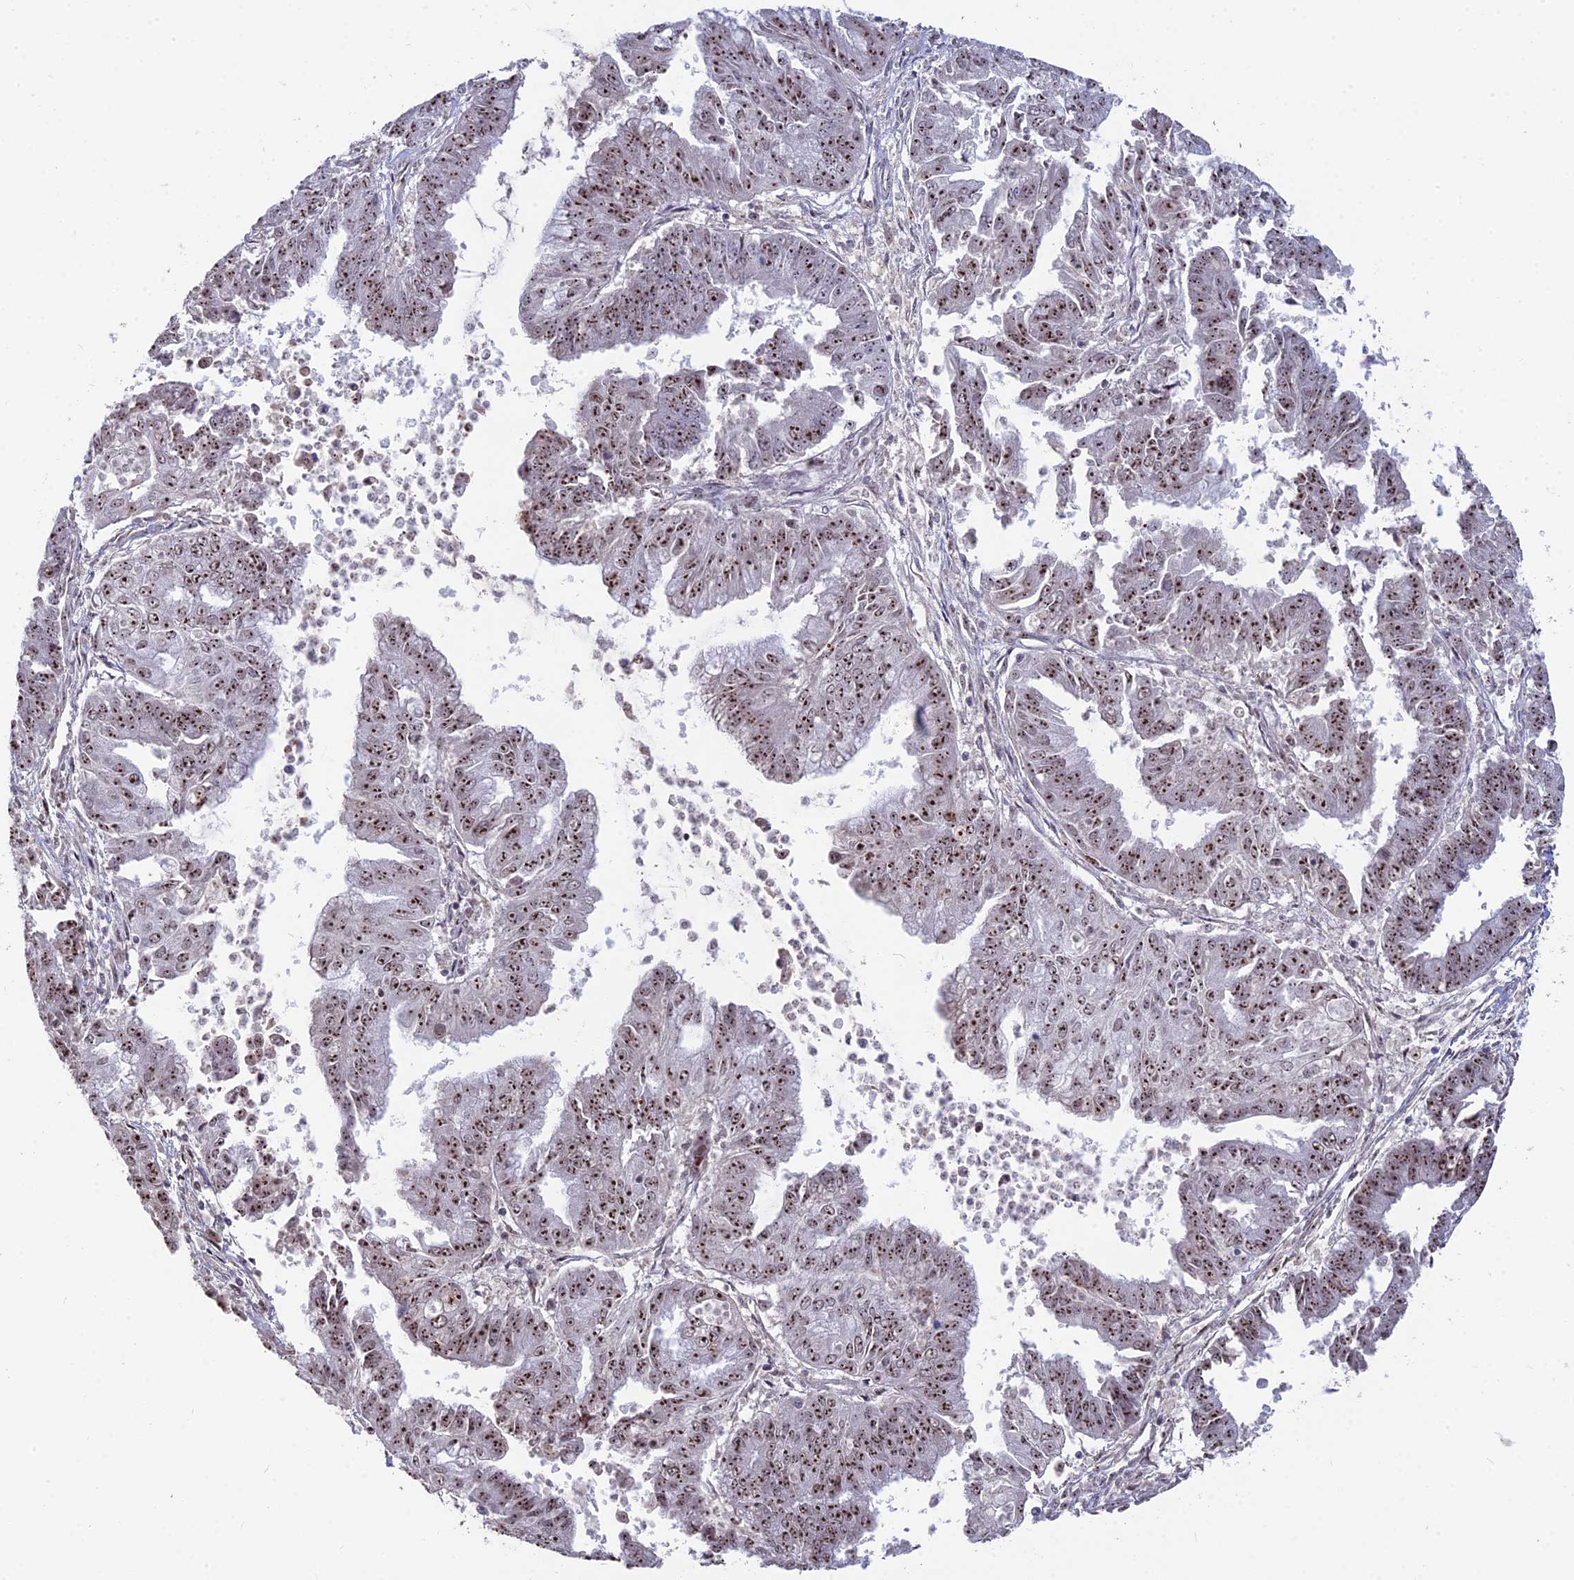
{"staining": {"intensity": "strong", "quantity": ">75%", "location": "nuclear"}, "tissue": "endometrial cancer", "cell_type": "Tumor cells", "image_type": "cancer", "snomed": [{"axis": "morphology", "description": "Adenocarcinoma, NOS"}, {"axis": "topography", "description": "Endometrium"}], "caption": "Protein analysis of endometrial cancer tissue shows strong nuclear expression in approximately >75% of tumor cells. The protein is stained brown, and the nuclei are stained in blue (DAB IHC with brightfield microscopy, high magnification).", "gene": "FAM131A", "patient": {"sex": "female", "age": 73}}